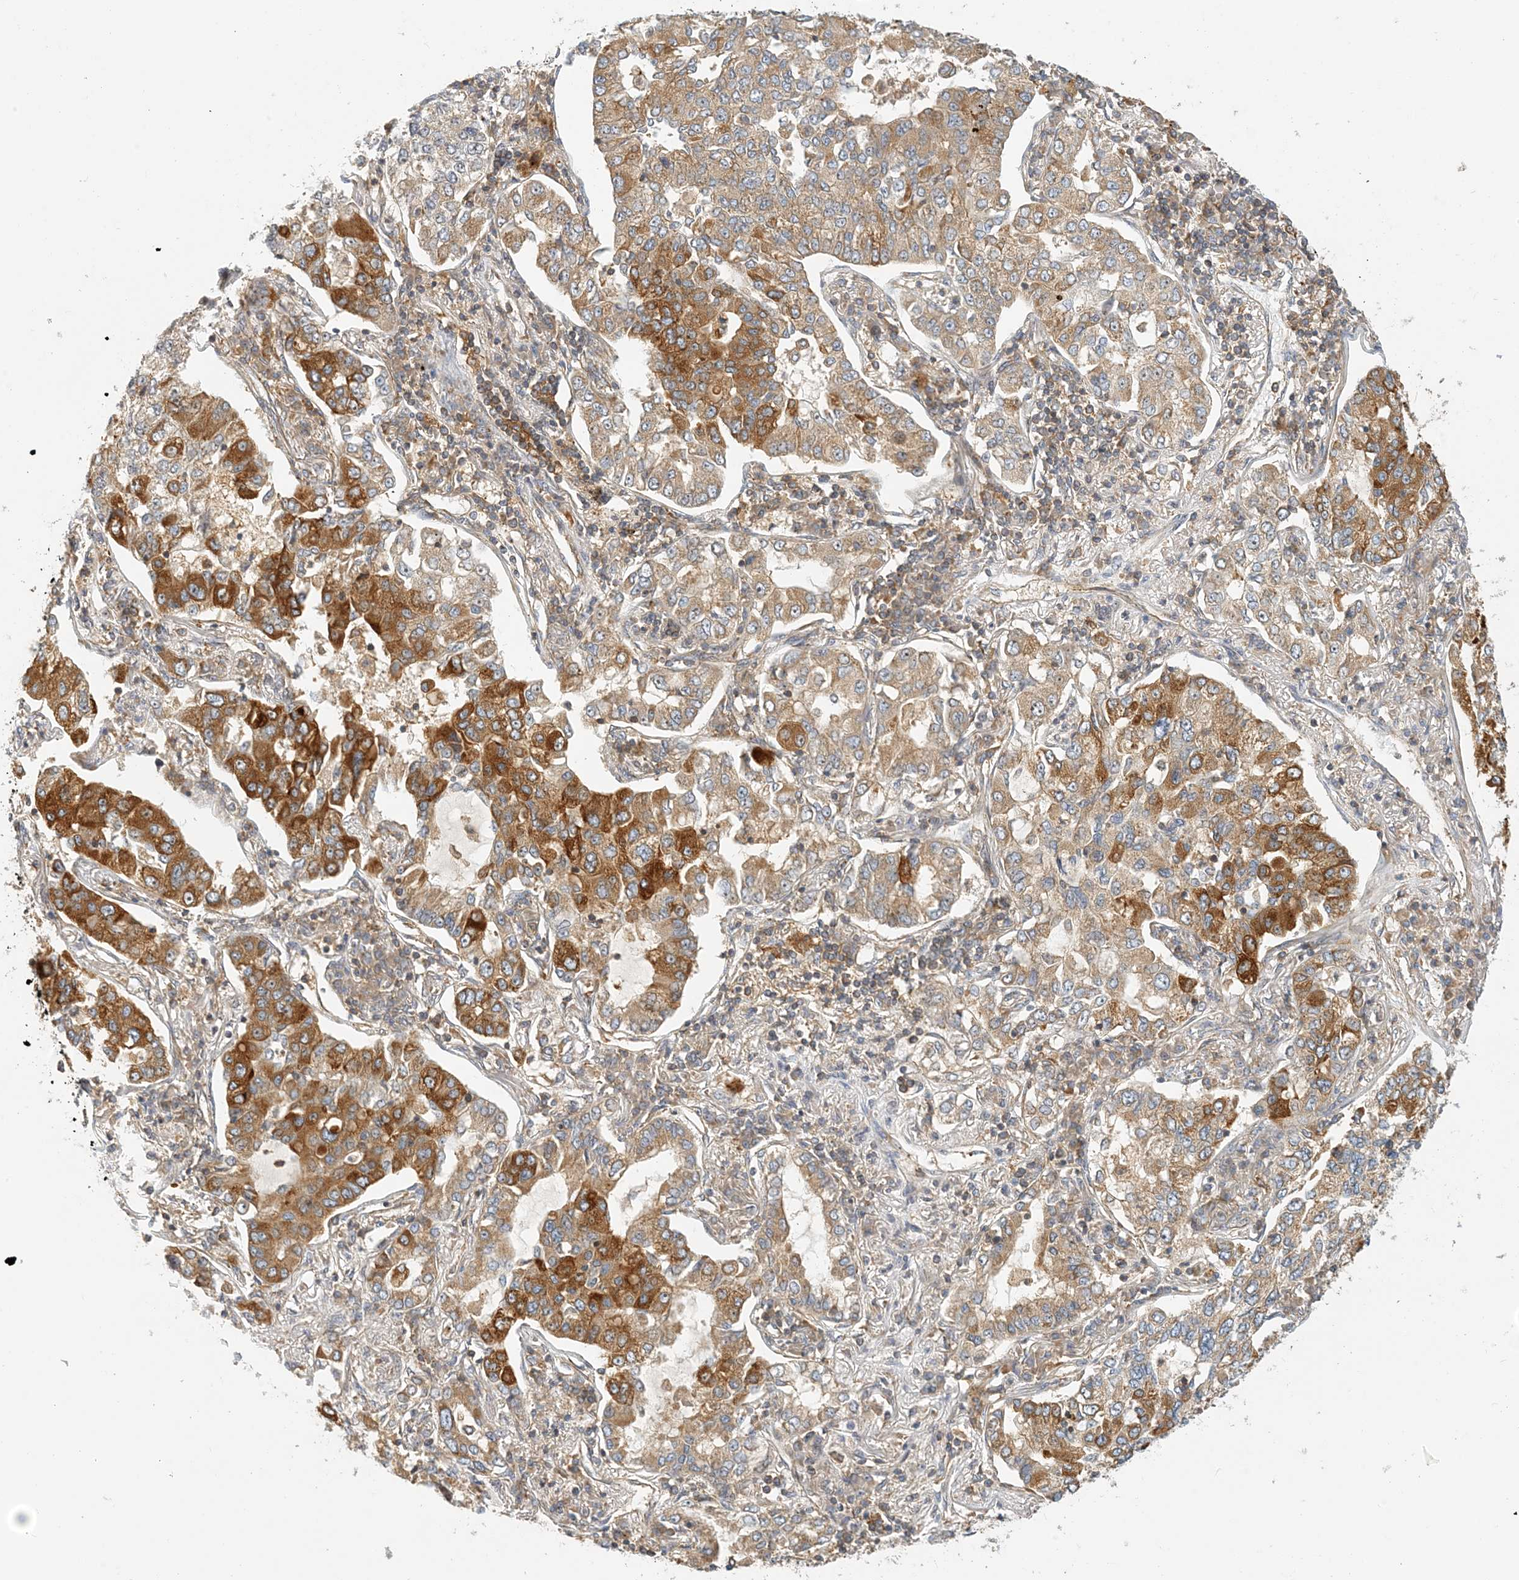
{"staining": {"intensity": "strong", "quantity": "25%-75%", "location": "cytoplasmic/membranous"}, "tissue": "lung cancer", "cell_type": "Tumor cells", "image_type": "cancer", "snomed": [{"axis": "morphology", "description": "Adenocarcinoma, NOS"}, {"axis": "topography", "description": "Lung"}], "caption": "About 25%-75% of tumor cells in human lung cancer (adenocarcinoma) show strong cytoplasmic/membranous protein staining as visualized by brown immunohistochemical staining.", "gene": "COLEC11", "patient": {"sex": "male", "age": 49}}